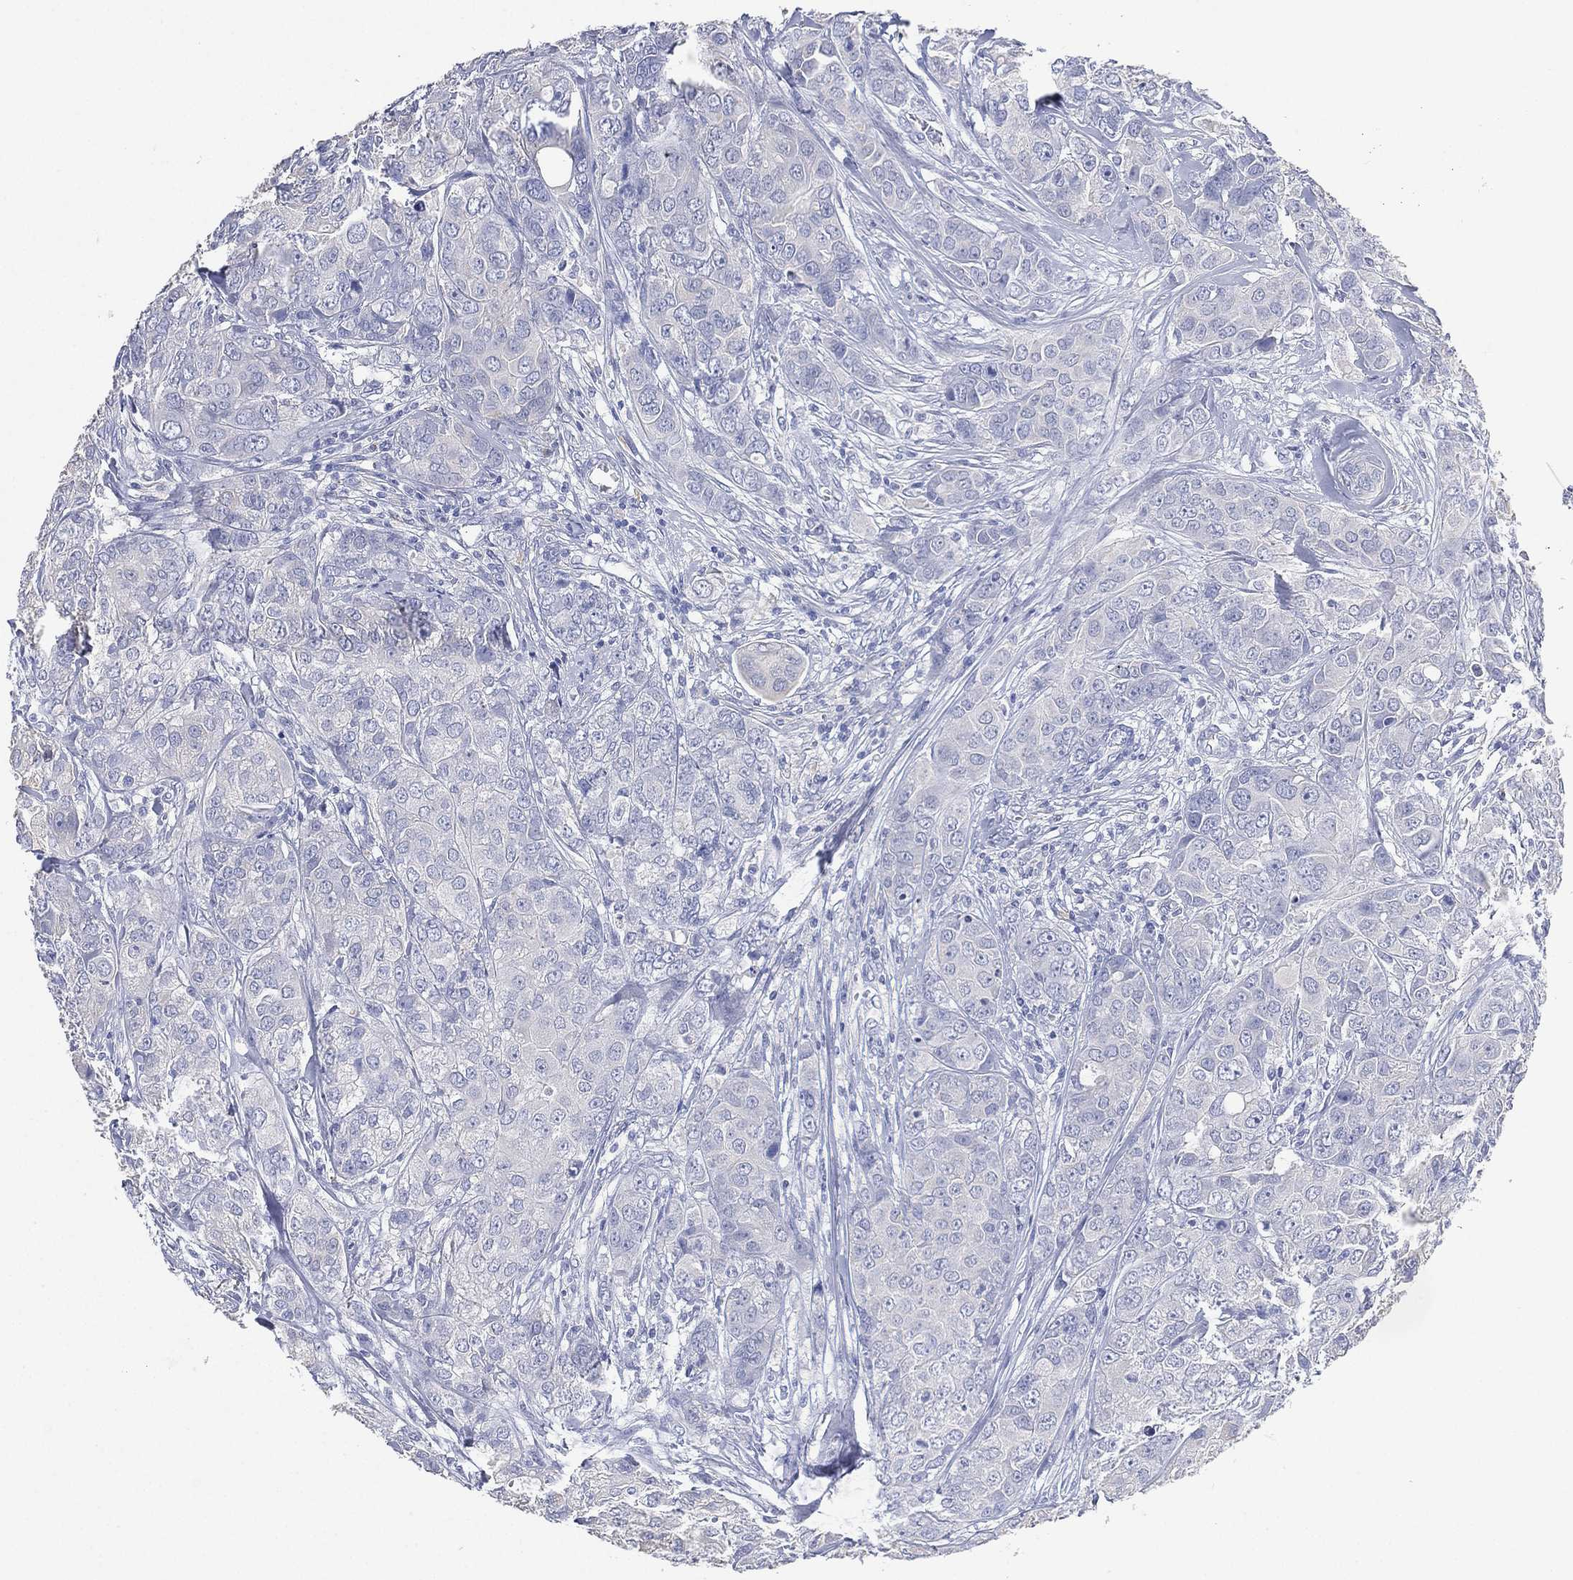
{"staining": {"intensity": "negative", "quantity": "none", "location": "none"}, "tissue": "breast cancer", "cell_type": "Tumor cells", "image_type": "cancer", "snomed": [{"axis": "morphology", "description": "Duct carcinoma"}, {"axis": "topography", "description": "Breast"}], "caption": "Micrograph shows no protein staining in tumor cells of intraductal carcinoma (breast) tissue. (DAB (3,3'-diaminobenzidine) immunohistochemistry (IHC) visualized using brightfield microscopy, high magnification).", "gene": "FMO1", "patient": {"sex": "female", "age": 43}}